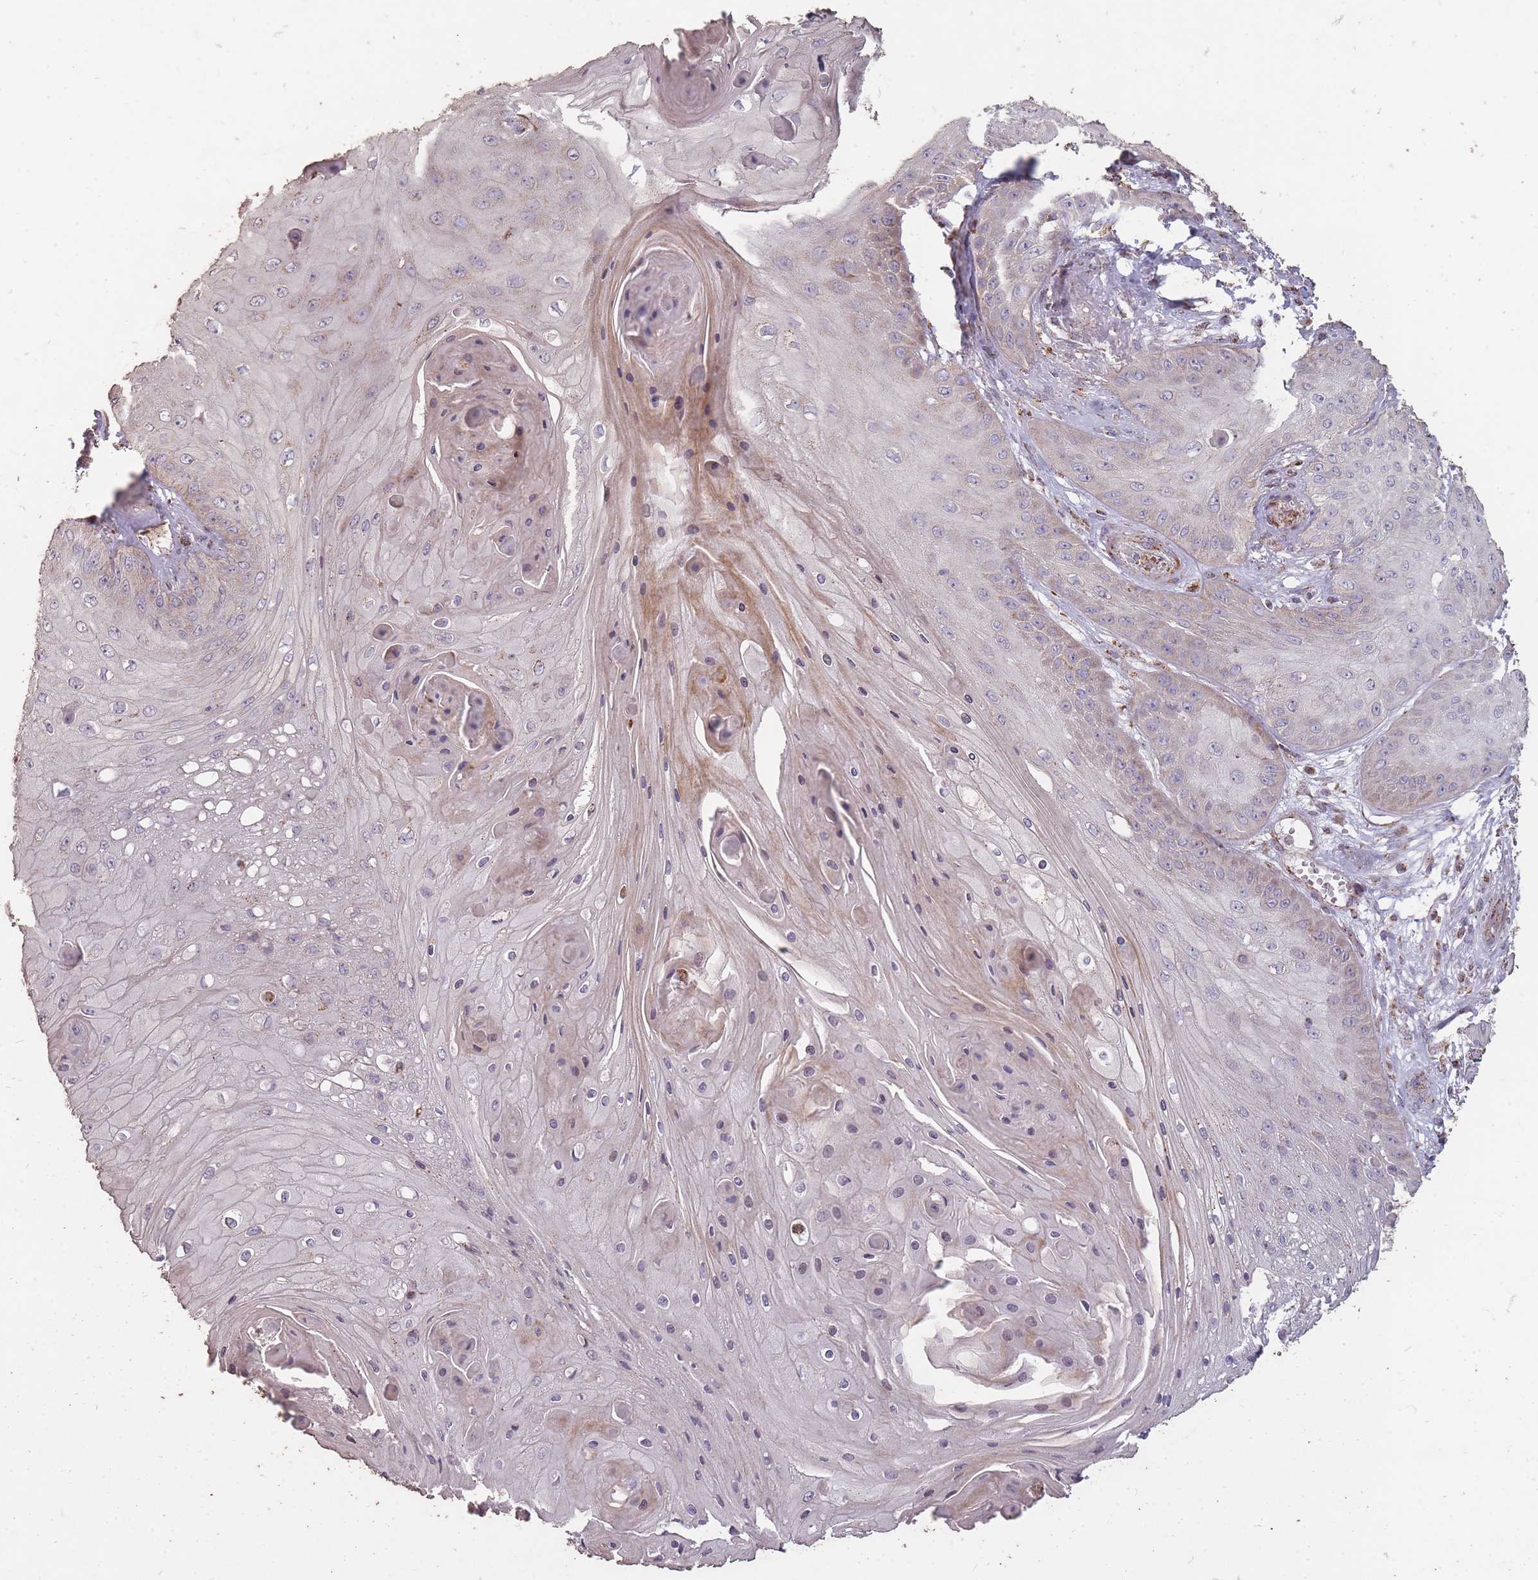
{"staining": {"intensity": "moderate", "quantity": "<25%", "location": "cytoplasmic/membranous"}, "tissue": "skin cancer", "cell_type": "Tumor cells", "image_type": "cancer", "snomed": [{"axis": "morphology", "description": "Squamous cell carcinoma, NOS"}, {"axis": "topography", "description": "Skin"}], "caption": "Immunohistochemistry image of human squamous cell carcinoma (skin) stained for a protein (brown), which shows low levels of moderate cytoplasmic/membranous expression in about <25% of tumor cells.", "gene": "CNOT8", "patient": {"sex": "male", "age": 70}}